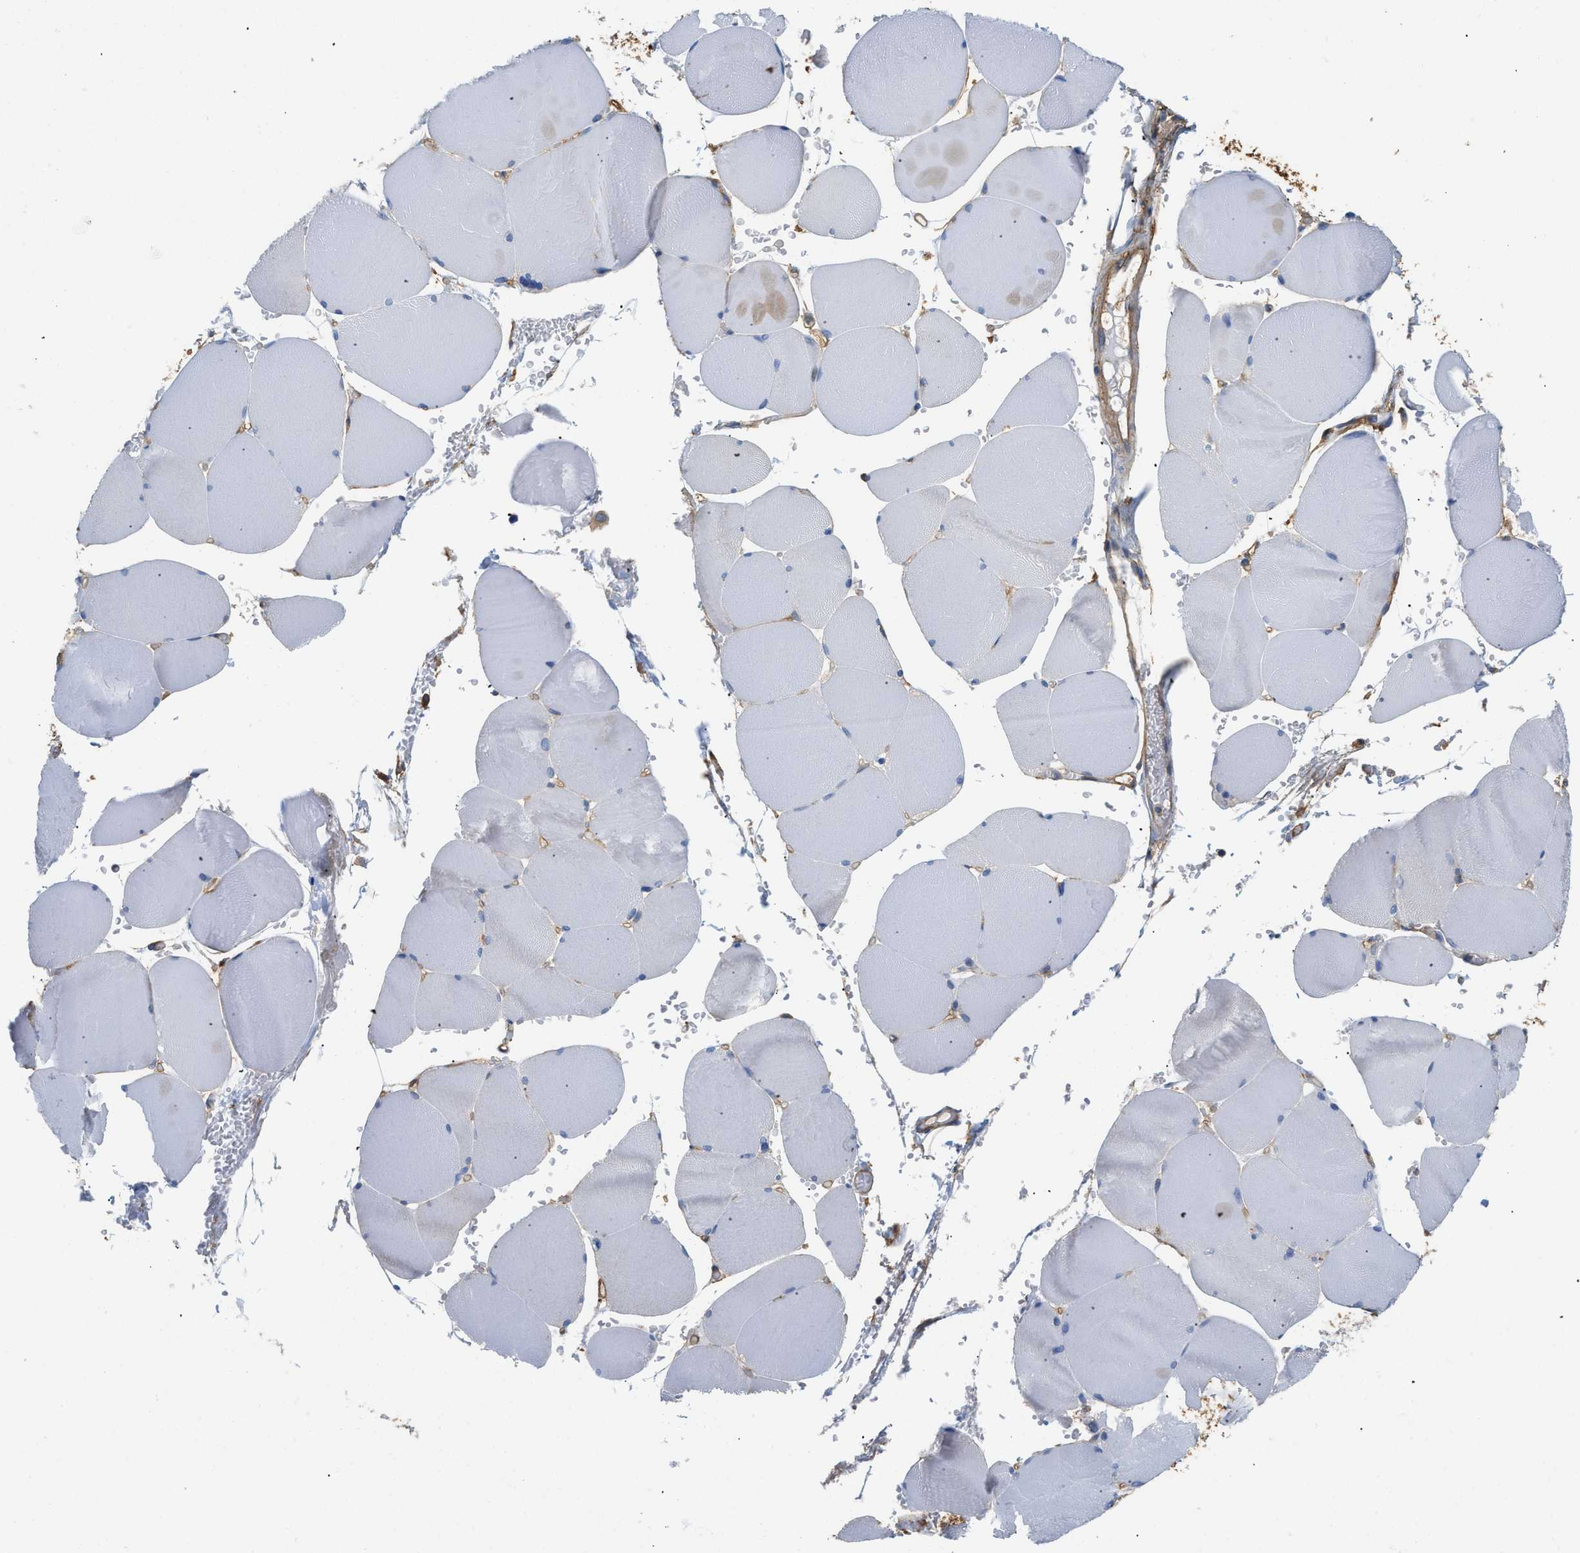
{"staining": {"intensity": "negative", "quantity": "none", "location": "none"}, "tissue": "skeletal muscle", "cell_type": "Myocytes", "image_type": "normal", "snomed": [{"axis": "morphology", "description": "Normal tissue, NOS"}, {"axis": "topography", "description": "Skin"}, {"axis": "topography", "description": "Skeletal muscle"}], "caption": "This image is of benign skeletal muscle stained with immunohistochemistry to label a protein in brown with the nuclei are counter-stained blue. There is no expression in myocytes. The staining was performed using DAB (3,3'-diaminobenzidine) to visualize the protein expression in brown, while the nuclei were stained in blue with hematoxylin (Magnification: 20x).", "gene": "GNB4", "patient": {"sex": "male", "age": 83}}